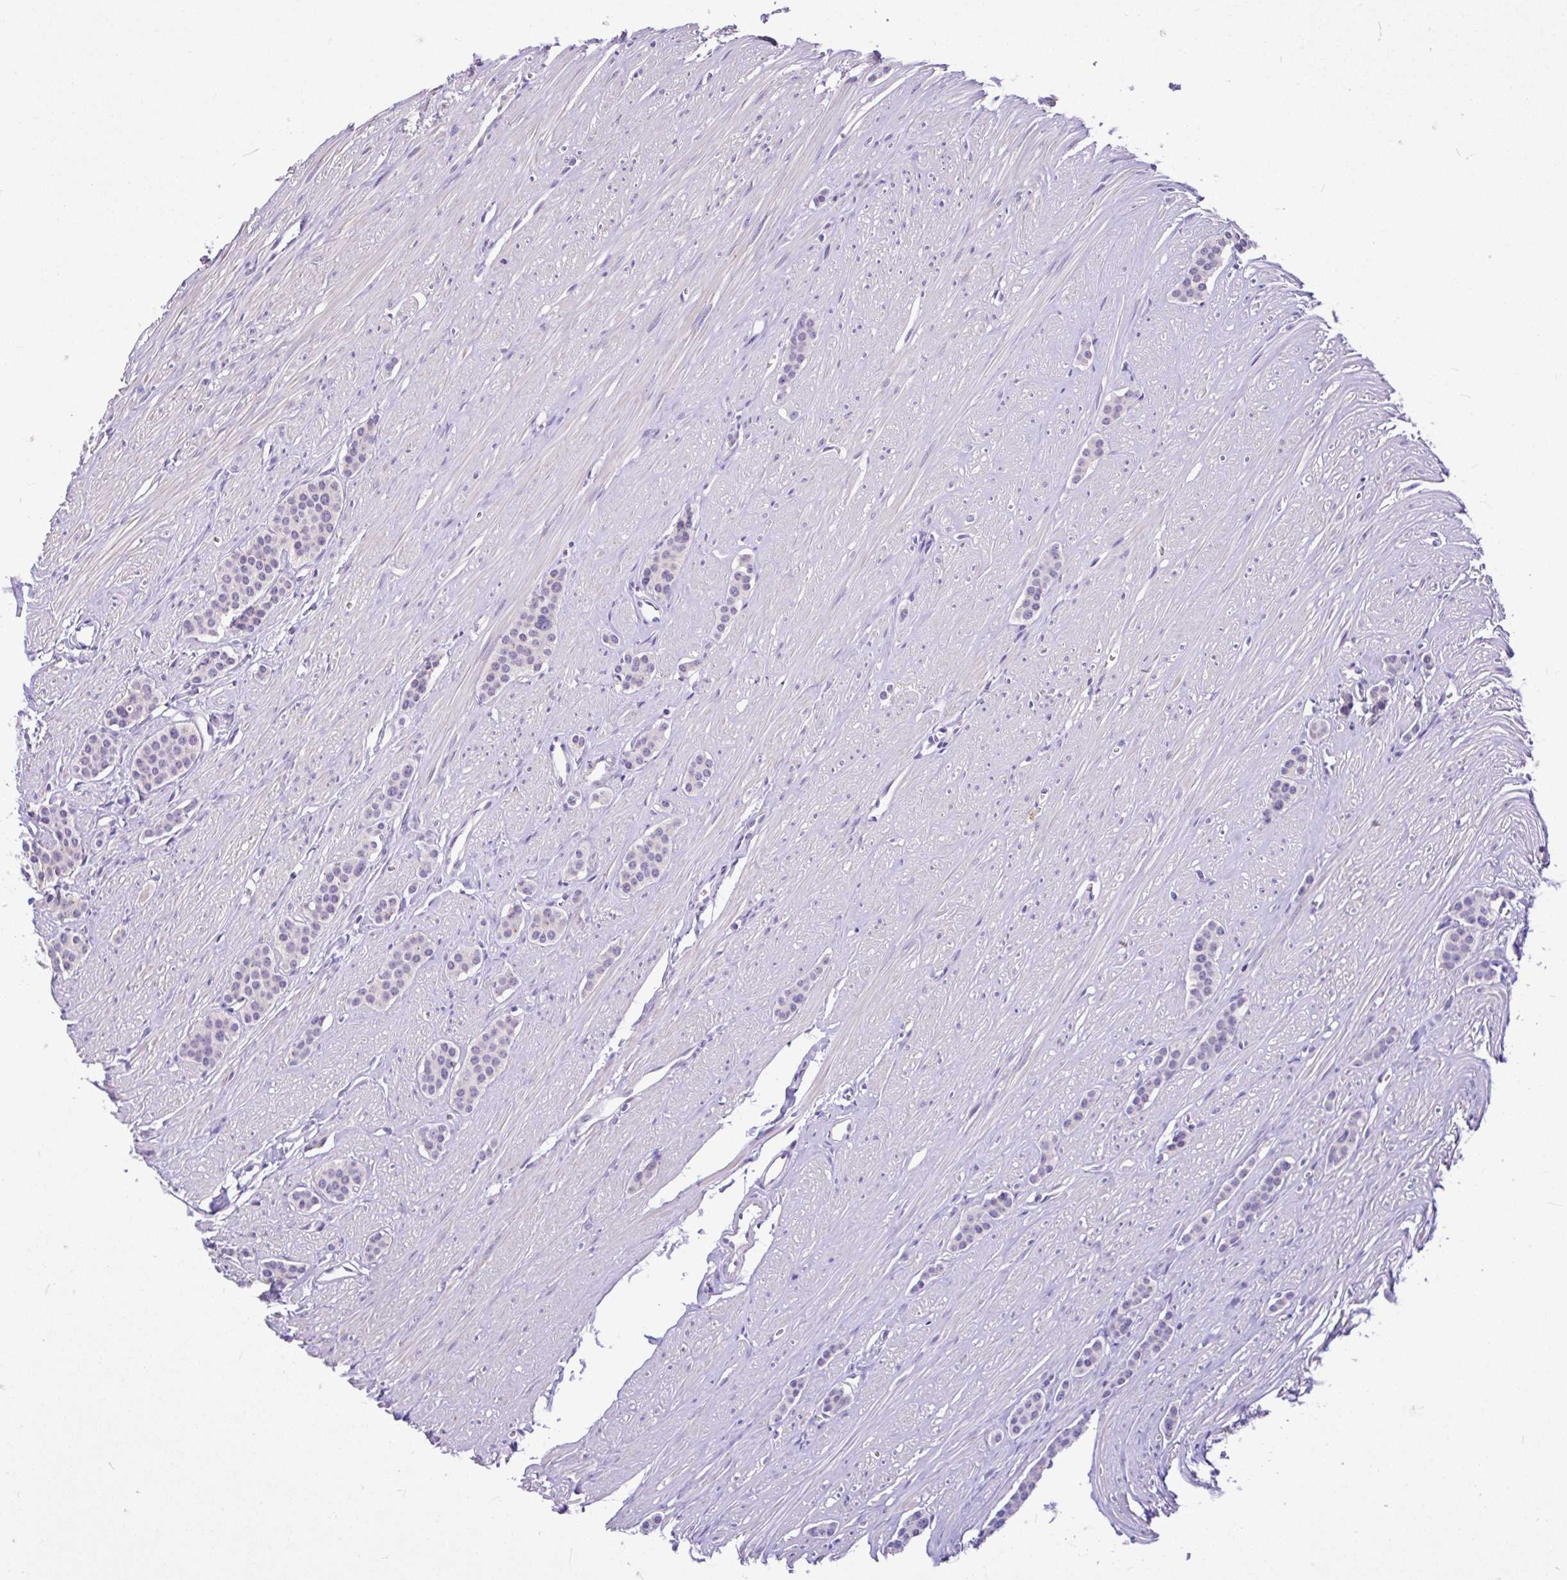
{"staining": {"intensity": "negative", "quantity": "none", "location": "none"}, "tissue": "carcinoid", "cell_type": "Tumor cells", "image_type": "cancer", "snomed": [{"axis": "morphology", "description": "Carcinoid, malignant, NOS"}, {"axis": "topography", "description": "Small intestine"}], "caption": "Histopathology image shows no significant protein positivity in tumor cells of malignant carcinoid. (IHC, brightfield microscopy, high magnification).", "gene": "ANO4", "patient": {"sex": "male", "age": 60}}